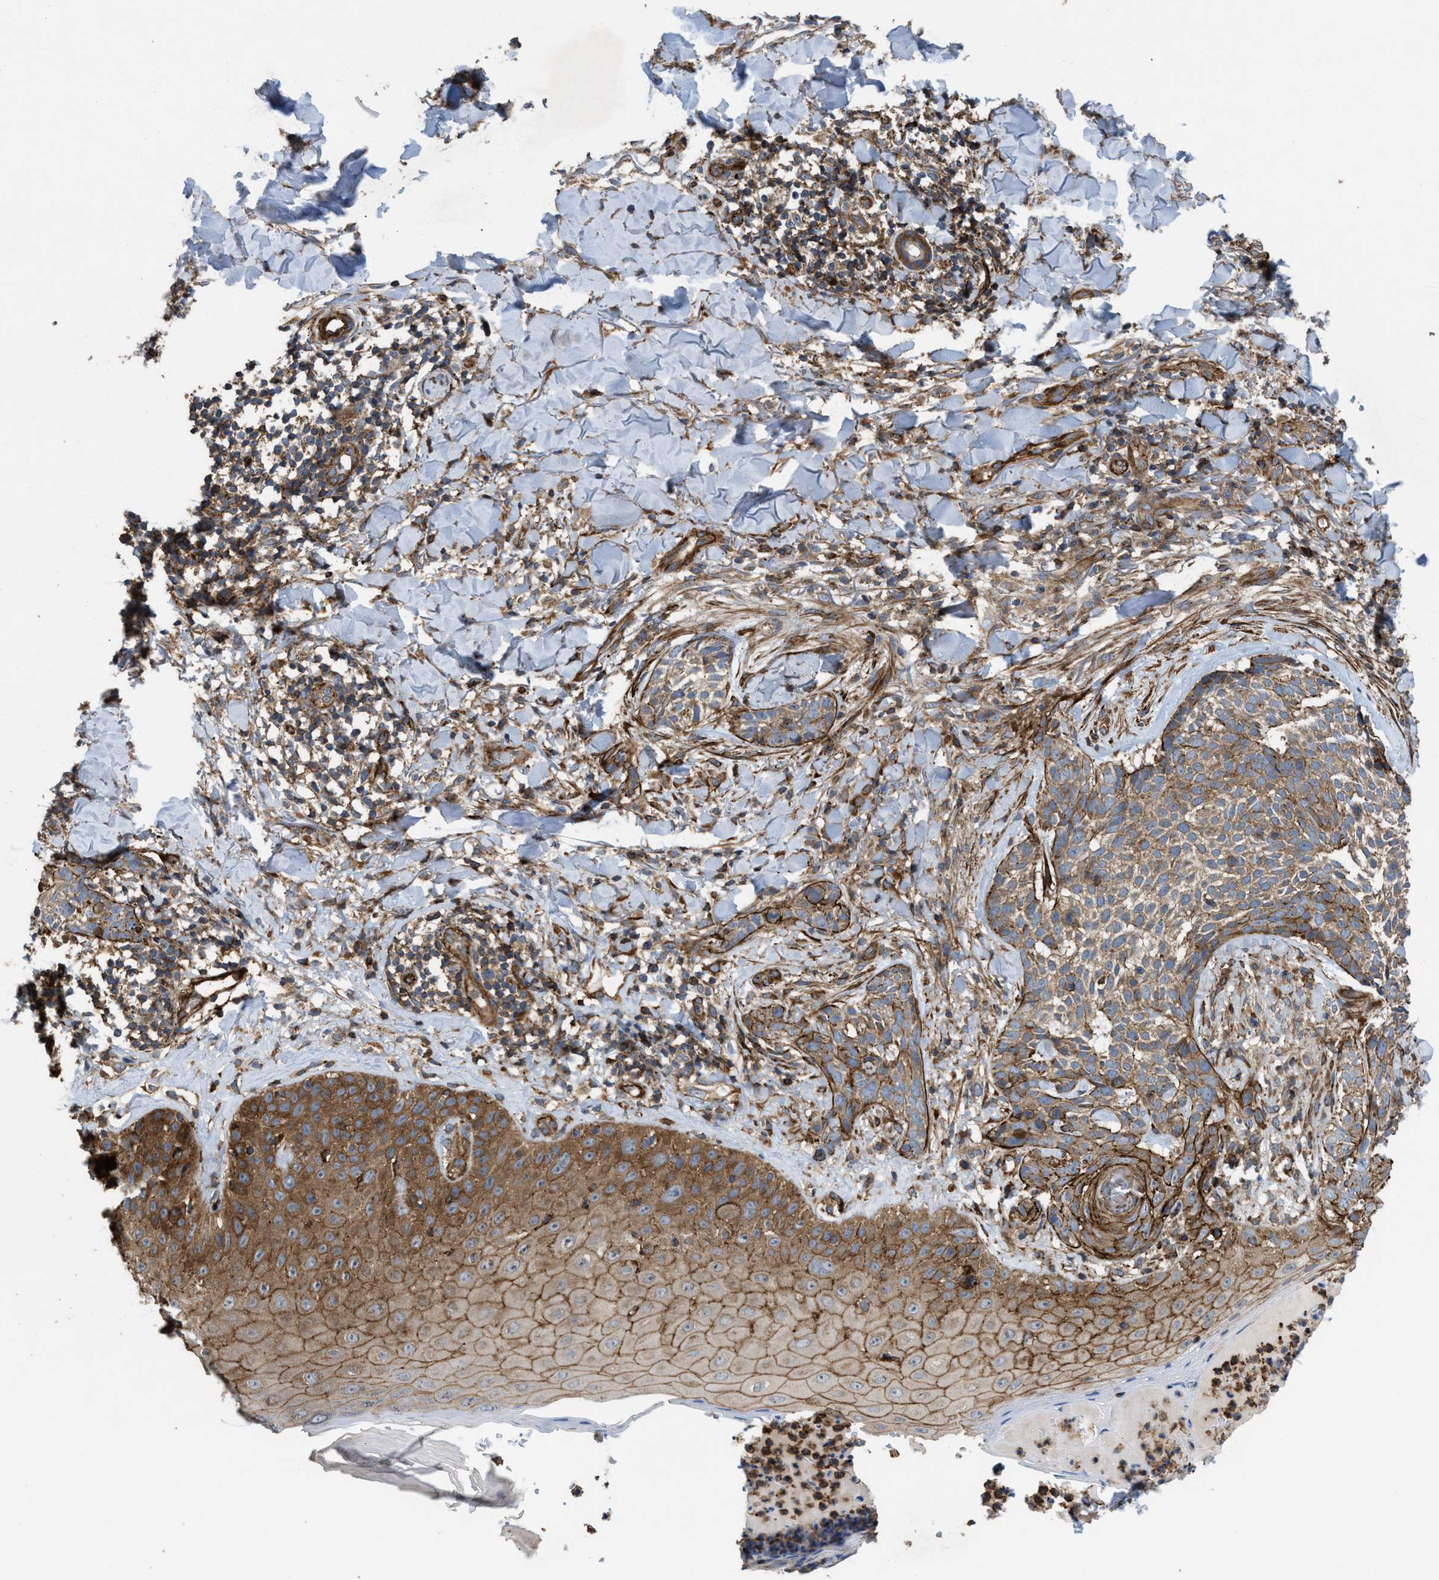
{"staining": {"intensity": "moderate", "quantity": ">75%", "location": "cytoplasmic/membranous"}, "tissue": "skin cancer", "cell_type": "Tumor cells", "image_type": "cancer", "snomed": [{"axis": "morphology", "description": "Normal tissue, NOS"}, {"axis": "morphology", "description": "Basal cell carcinoma"}, {"axis": "topography", "description": "Skin"}], "caption": "Immunohistochemistry (IHC) of human basal cell carcinoma (skin) exhibits medium levels of moderate cytoplasmic/membranous staining in approximately >75% of tumor cells.", "gene": "EGLN1", "patient": {"sex": "male", "age": 67}}